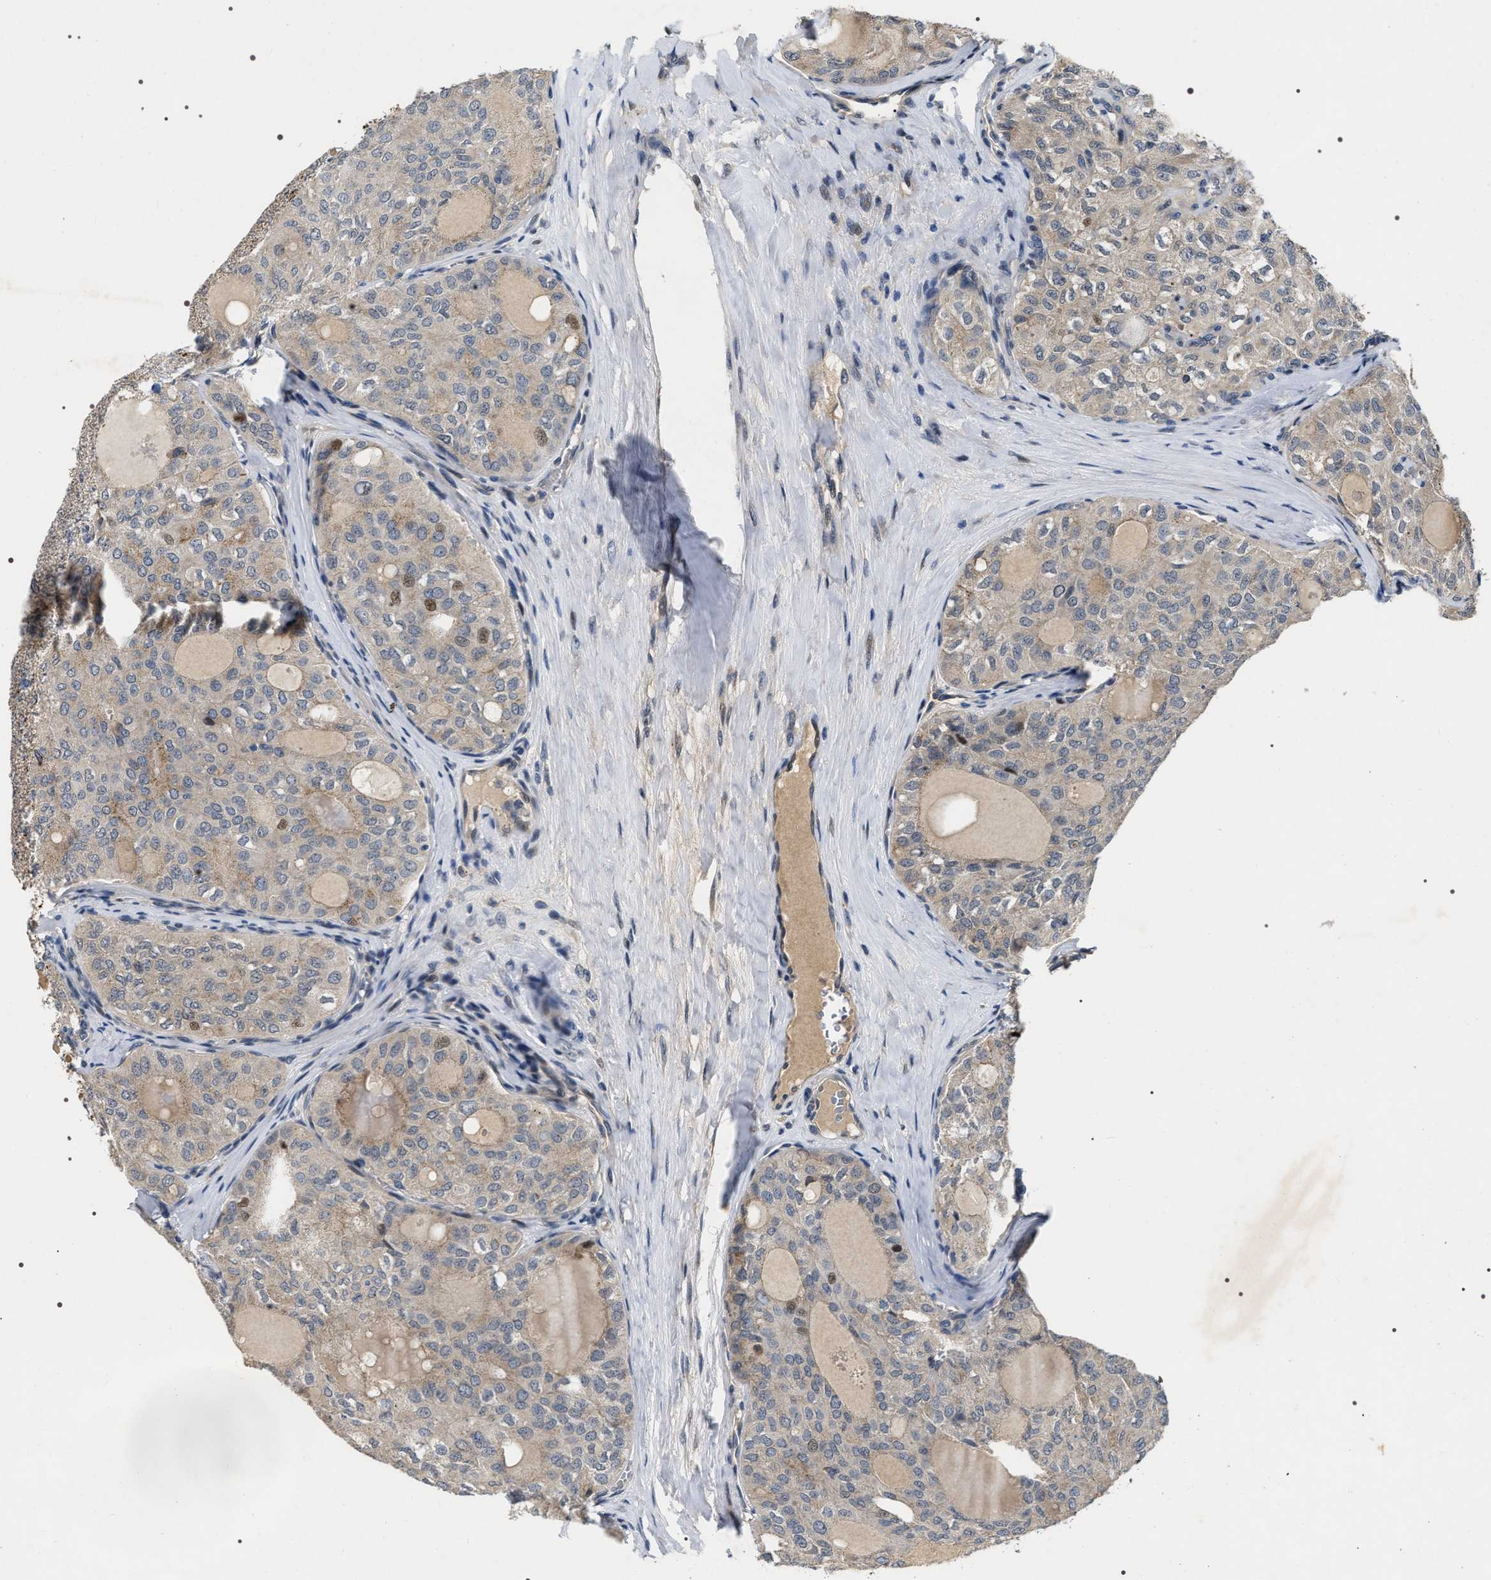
{"staining": {"intensity": "negative", "quantity": "none", "location": "none"}, "tissue": "thyroid cancer", "cell_type": "Tumor cells", "image_type": "cancer", "snomed": [{"axis": "morphology", "description": "Follicular adenoma carcinoma, NOS"}, {"axis": "topography", "description": "Thyroid gland"}], "caption": "An IHC photomicrograph of thyroid follicular adenoma carcinoma is shown. There is no staining in tumor cells of thyroid follicular adenoma carcinoma.", "gene": "IFT81", "patient": {"sex": "female", "age": 71}}